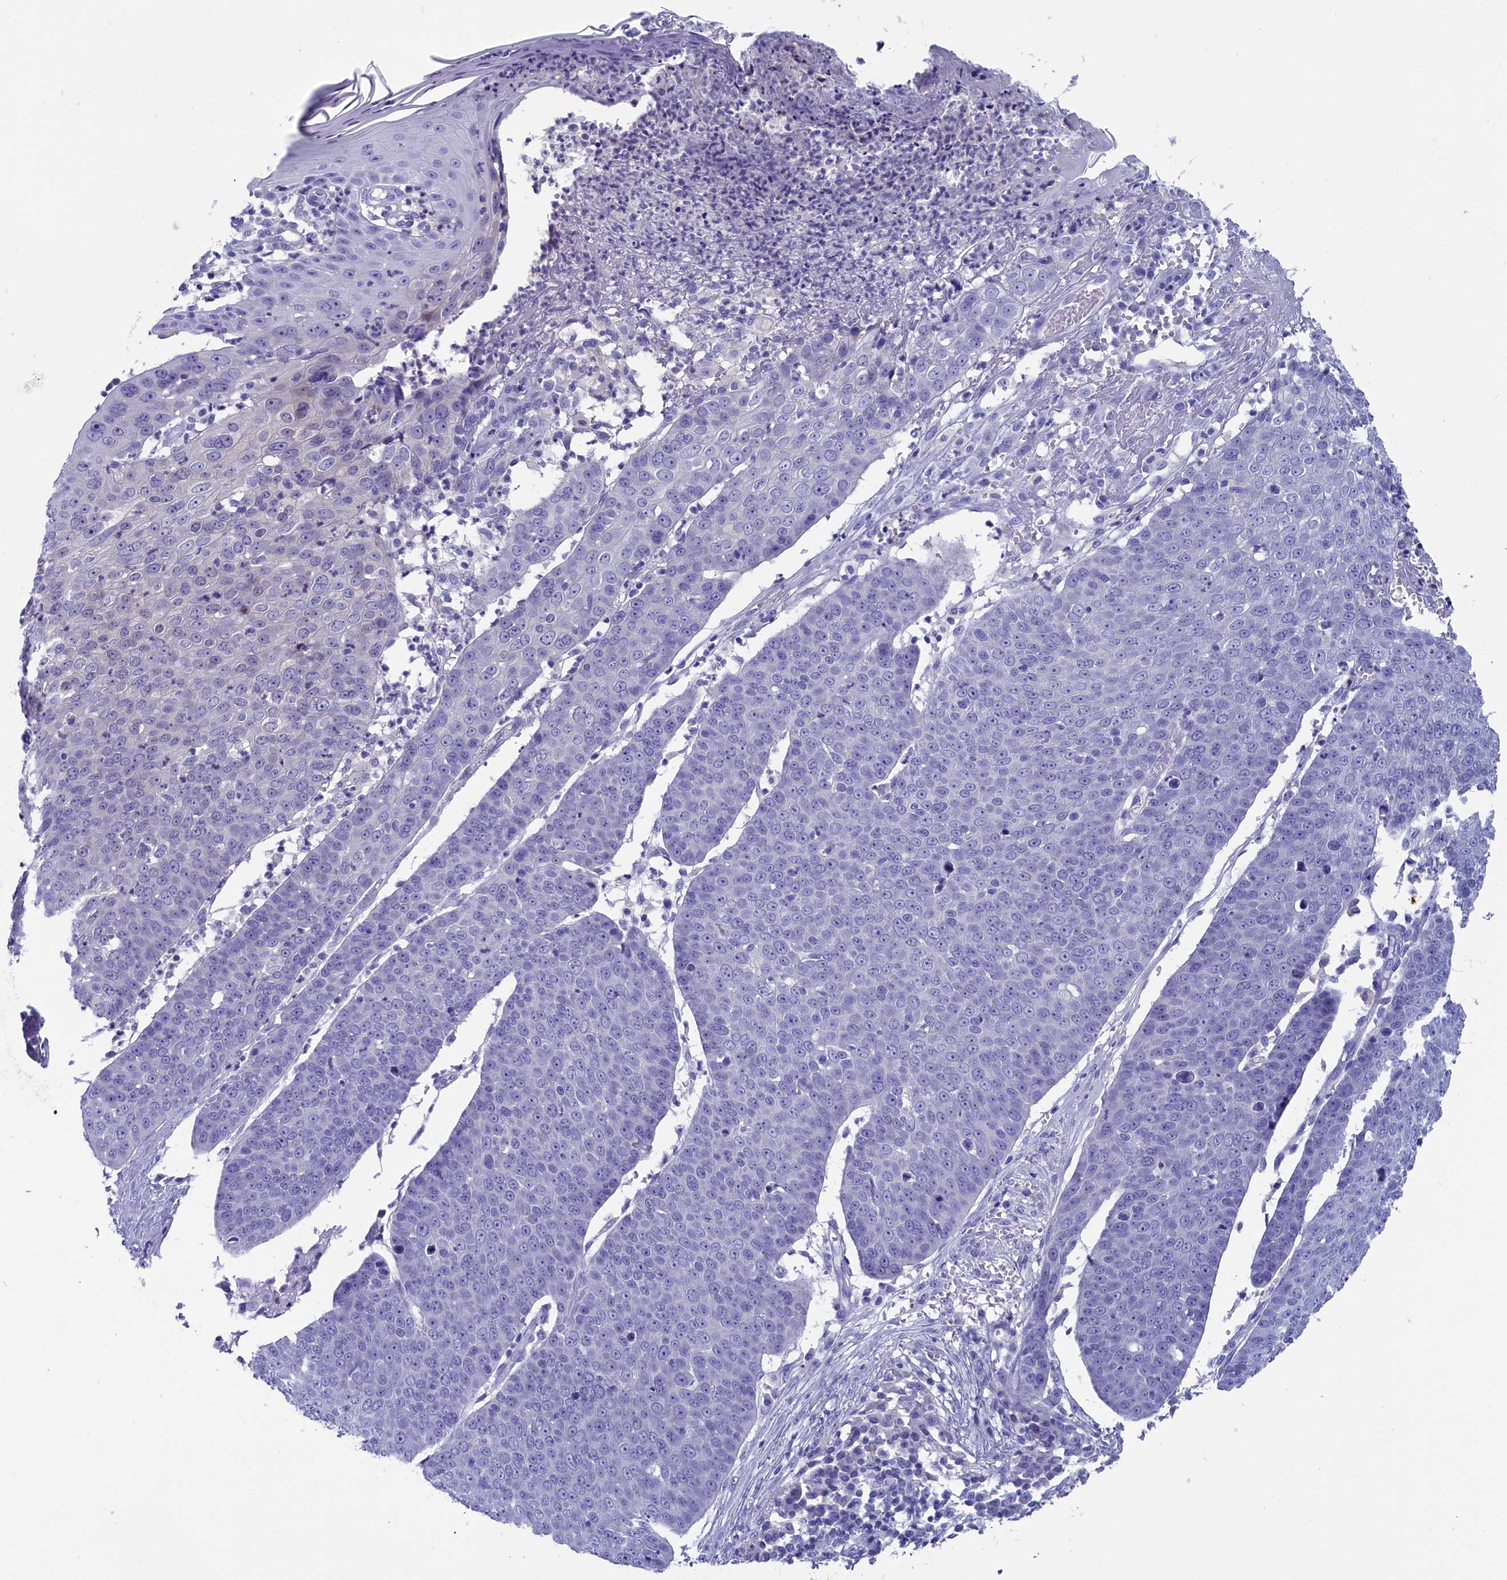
{"staining": {"intensity": "negative", "quantity": "none", "location": "none"}, "tissue": "skin cancer", "cell_type": "Tumor cells", "image_type": "cancer", "snomed": [{"axis": "morphology", "description": "Squamous cell carcinoma, NOS"}, {"axis": "topography", "description": "Skin"}], "caption": "The micrograph displays no staining of tumor cells in squamous cell carcinoma (skin).", "gene": "VPS35L", "patient": {"sex": "male", "age": 71}}